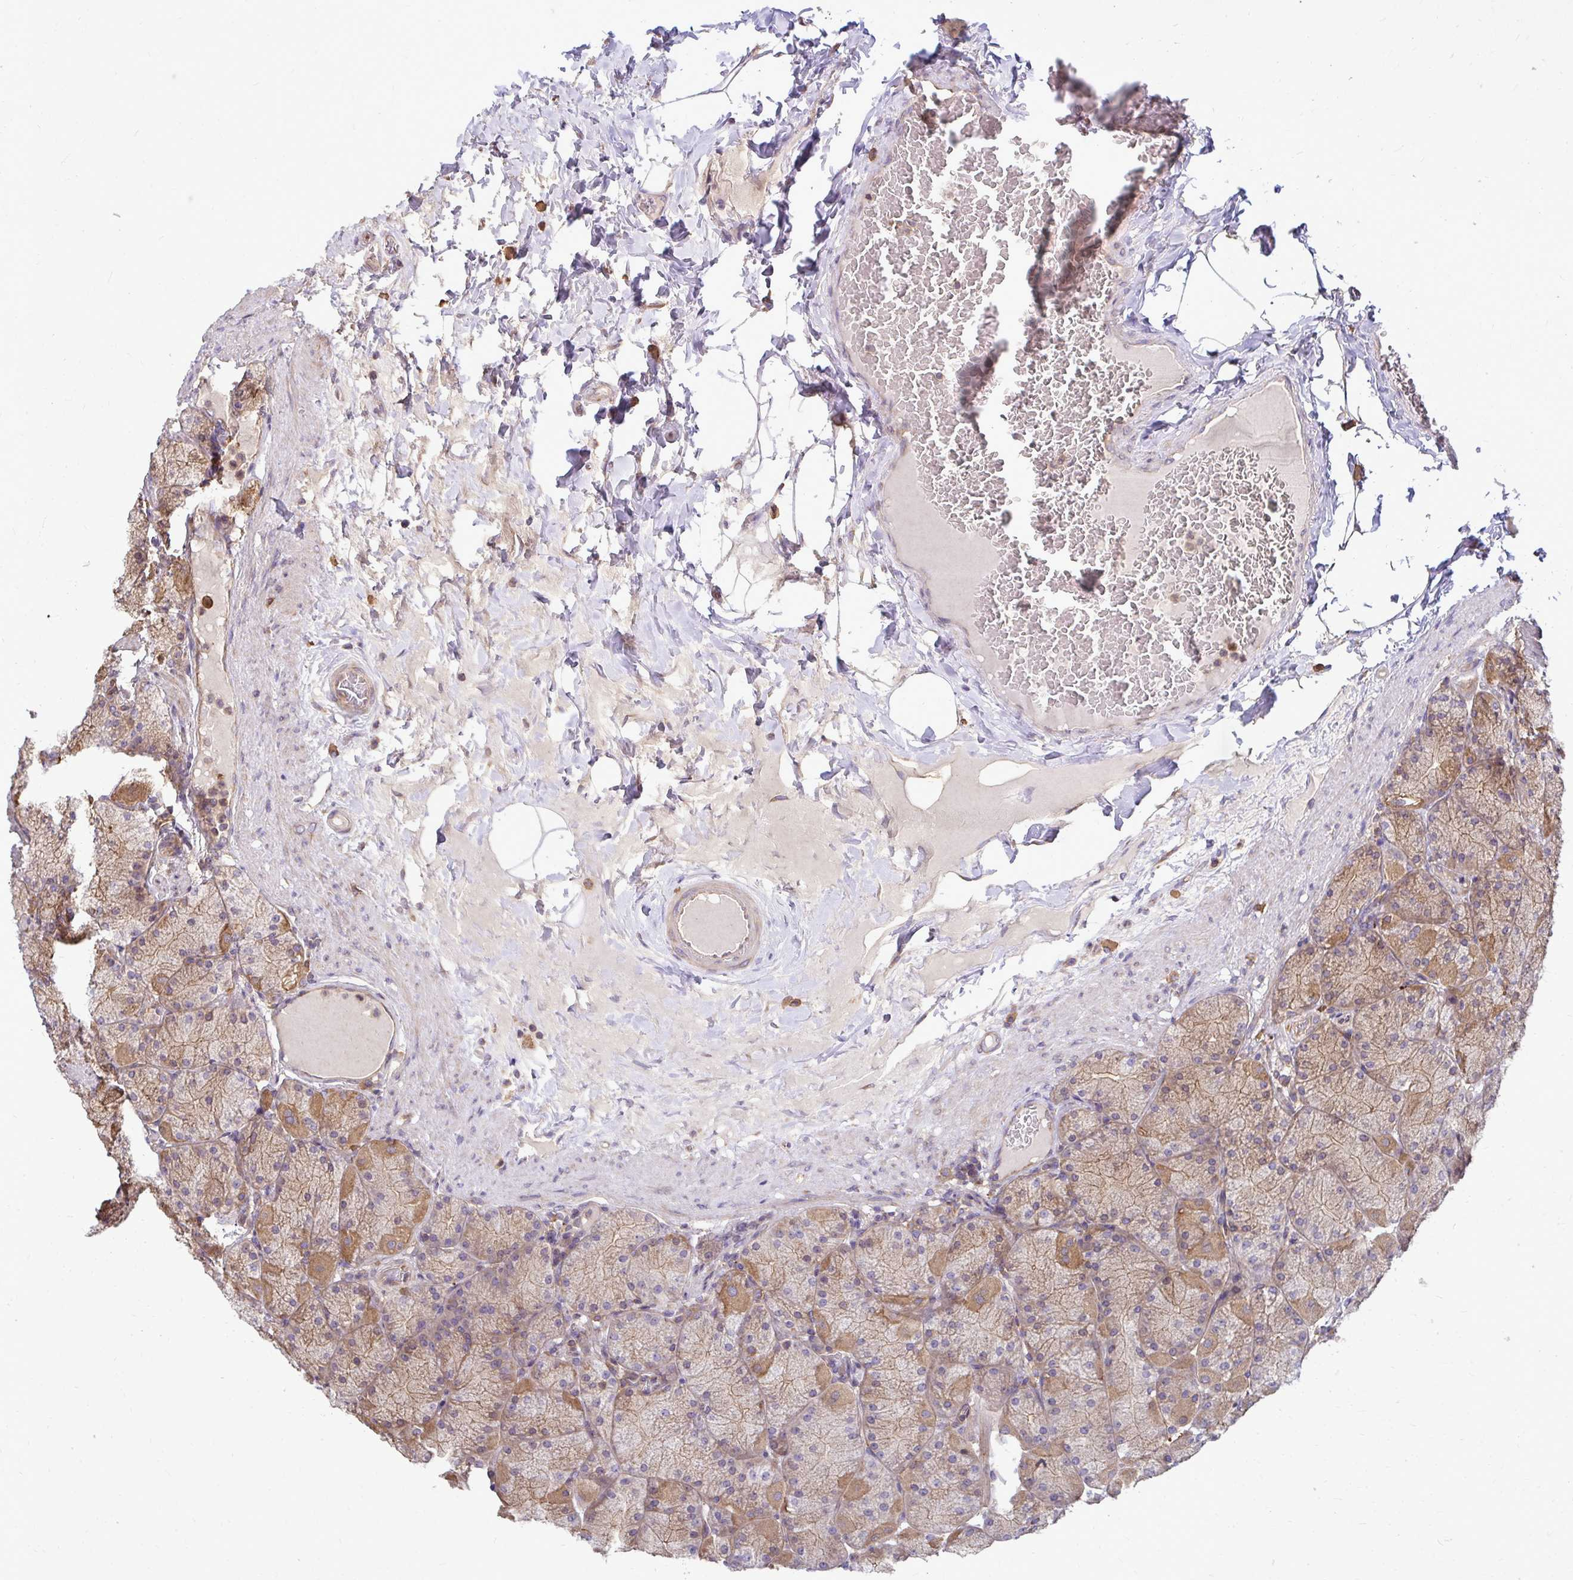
{"staining": {"intensity": "moderate", "quantity": ">75%", "location": "cytoplasmic/membranous"}, "tissue": "stomach", "cell_type": "Glandular cells", "image_type": "normal", "snomed": [{"axis": "morphology", "description": "Normal tissue, NOS"}, {"axis": "topography", "description": "Stomach, upper"}], "caption": "High-magnification brightfield microscopy of normal stomach stained with DAB (3,3'-diaminobenzidine) (brown) and counterstained with hematoxylin (blue). glandular cells exhibit moderate cytoplasmic/membranous positivity is seen in about>75% of cells. (DAB (3,3'-diaminobenzidine) = brown stain, brightfield microscopy at high magnification).", "gene": "FMR1", "patient": {"sex": "female", "age": 56}}